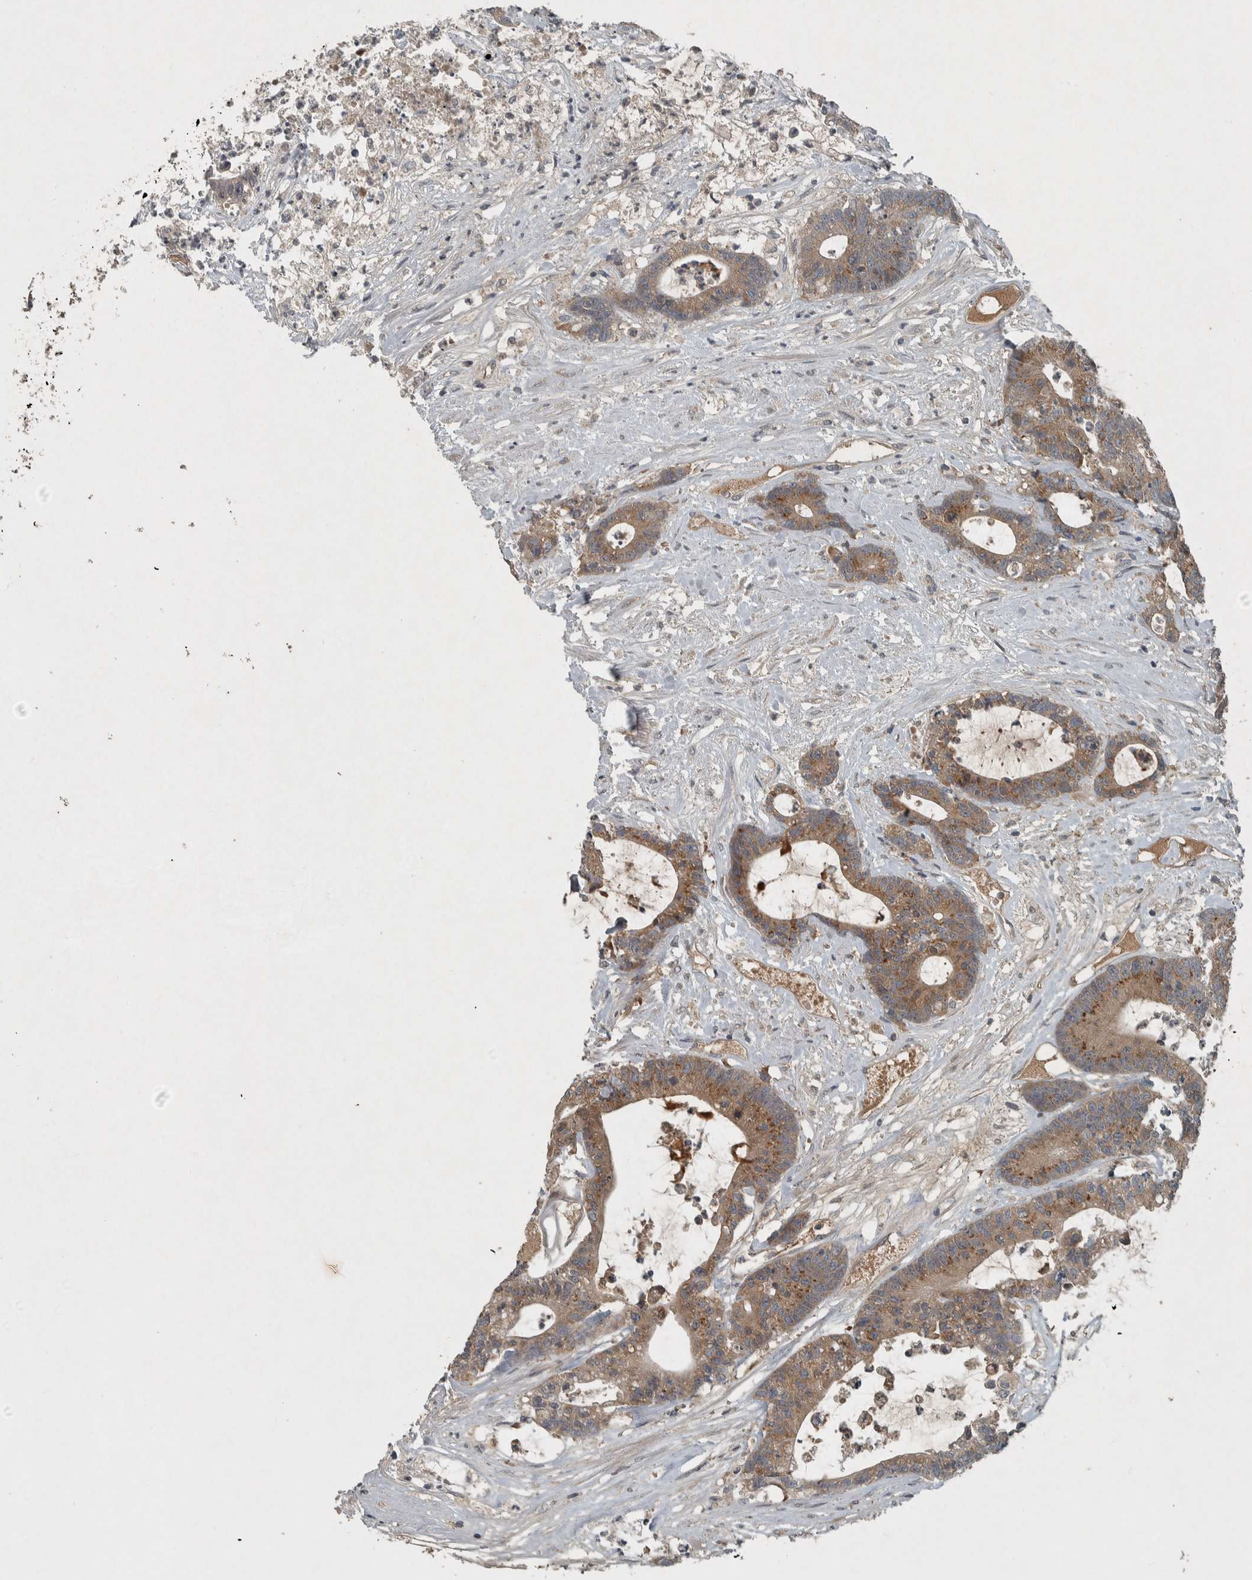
{"staining": {"intensity": "moderate", "quantity": ">75%", "location": "cytoplasmic/membranous"}, "tissue": "colorectal cancer", "cell_type": "Tumor cells", "image_type": "cancer", "snomed": [{"axis": "morphology", "description": "Adenocarcinoma, NOS"}, {"axis": "topography", "description": "Colon"}], "caption": "Immunohistochemistry (IHC) photomicrograph of human colorectal adenocarcinoma stained for a protein (brown), which reveals medium levels of moderate cytoplasmic/membranous staining in approximately >75% of tumor cells.", "gene": "CLCN2", "patient": {"sex": "female", "age": 84}}